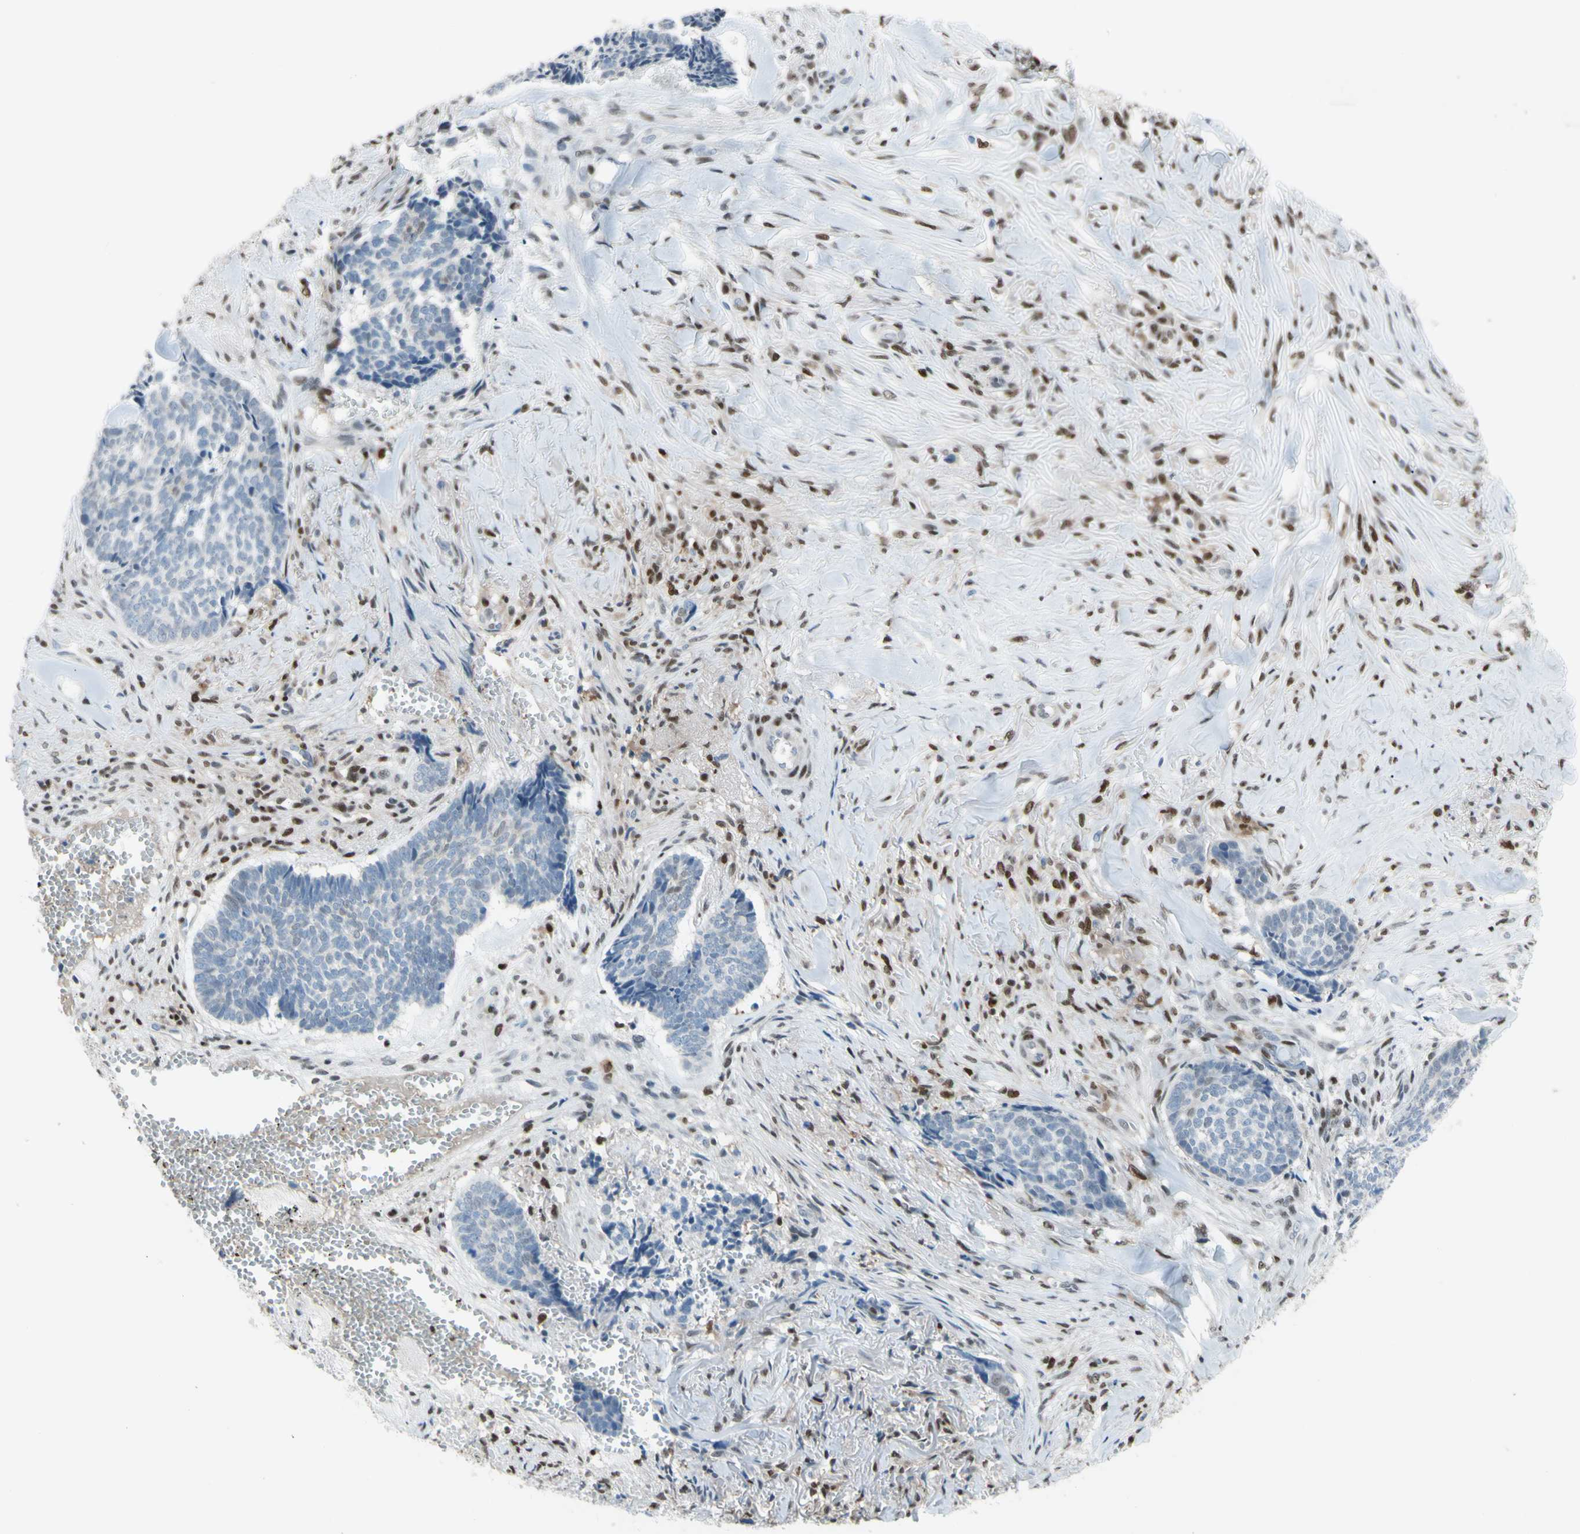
{"staining": {"intensity": "negative", "quantity": "none", "location": "none"}, "tissue": "skin cancer", "cell_type": "Tumor cells", "image_type": "cancer", "snomed": [{"axis": "morphology", "description": "Basal cell carcinoma"}, {"axis": "topography", "description": "Skin"}], "caption": "Tumor cells are negative for brown protein staining in skin cancer.", "gene": "FKBP5", "patient": {"sex": "male", "age": 84}}